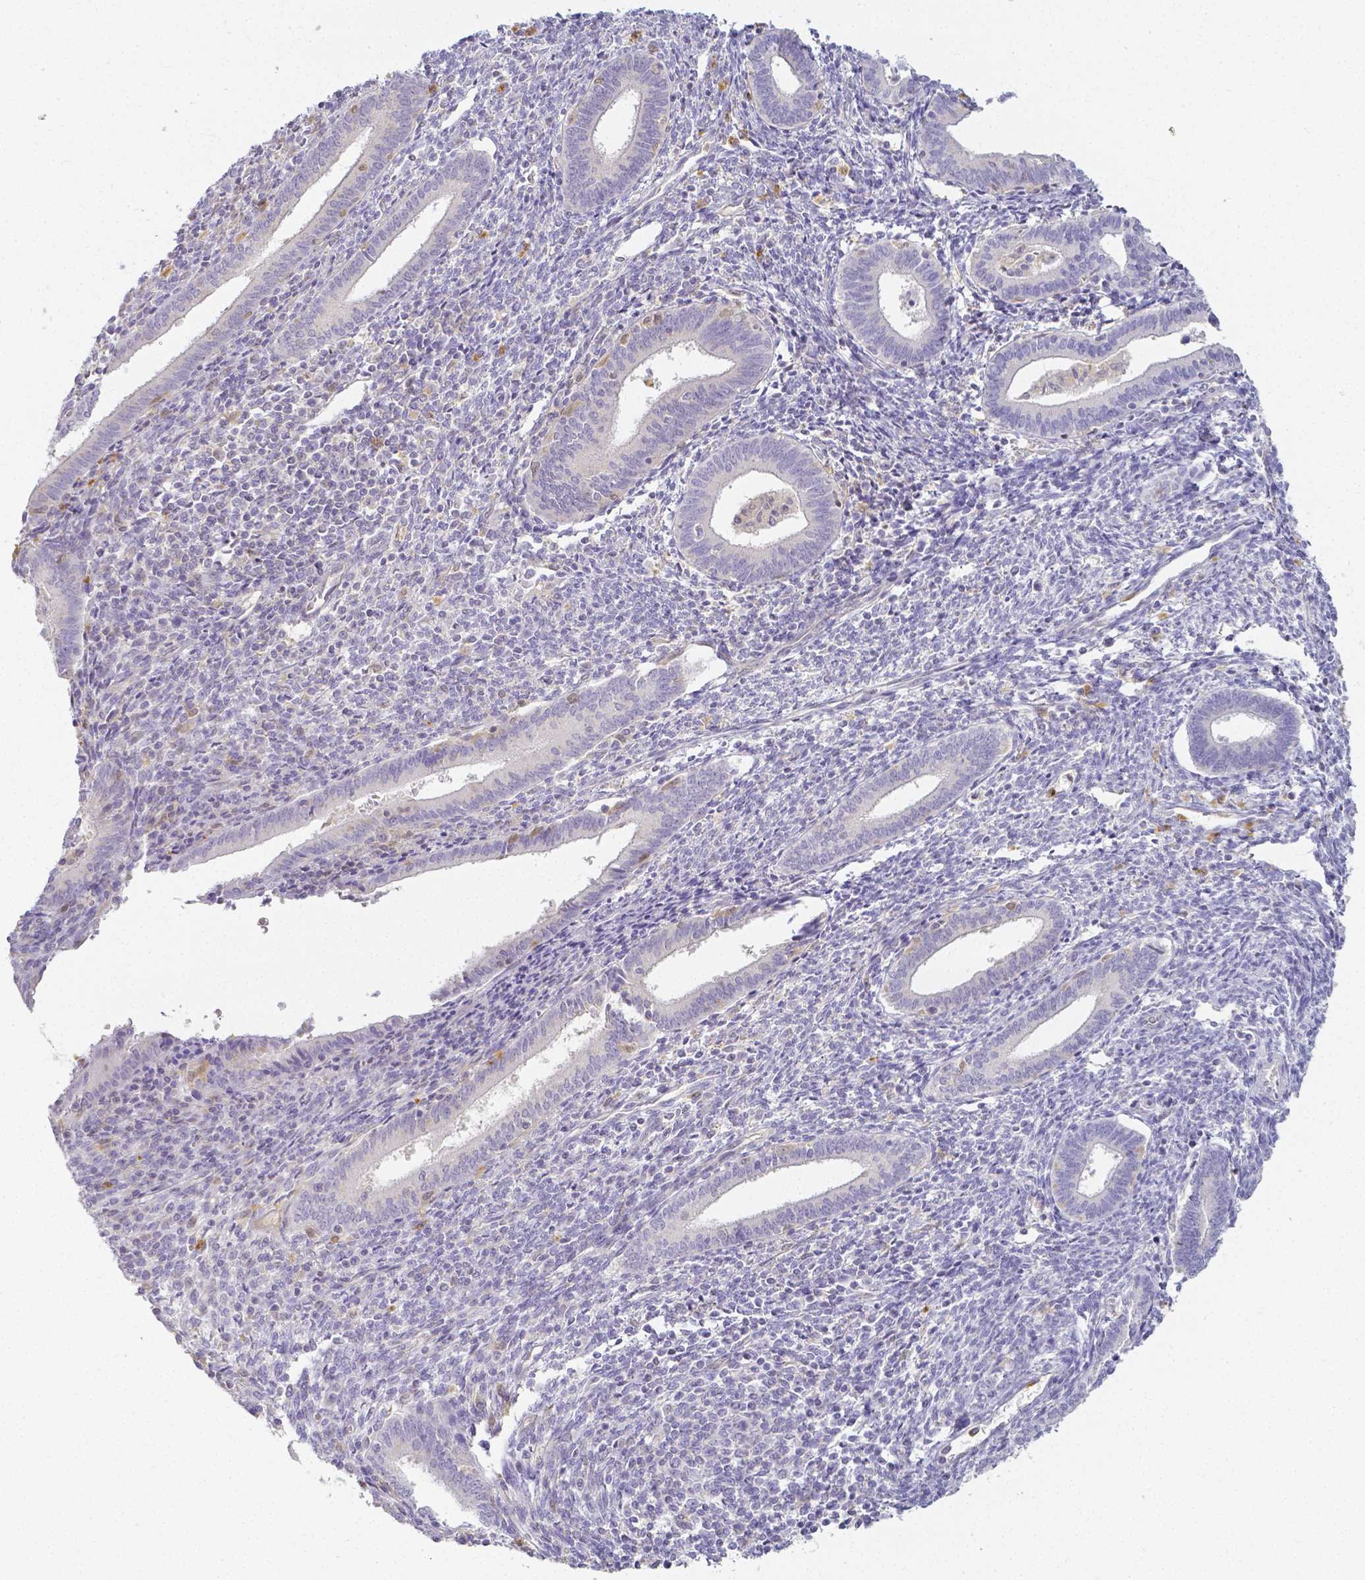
{"staining": {"intensity": "negative", "quantity": "none", "location": "none"}, "tissue": "endometrium", "cell_type": "Cells in endometrial stroma", "image_type": "normal", "snomed": [{"axis": "morphology", "description": "Normal tissue, NOS"}, {"axis": "topography", "description": "Endometrium"}], "caption": "High power microscopy micrograph of an IHC photomicrograph of unremarkable endometrium, revealing no significant expression in cells in endometrial stroma.", "gene": "KCNH1", "patient": {"sex": "female", "age": 41}}